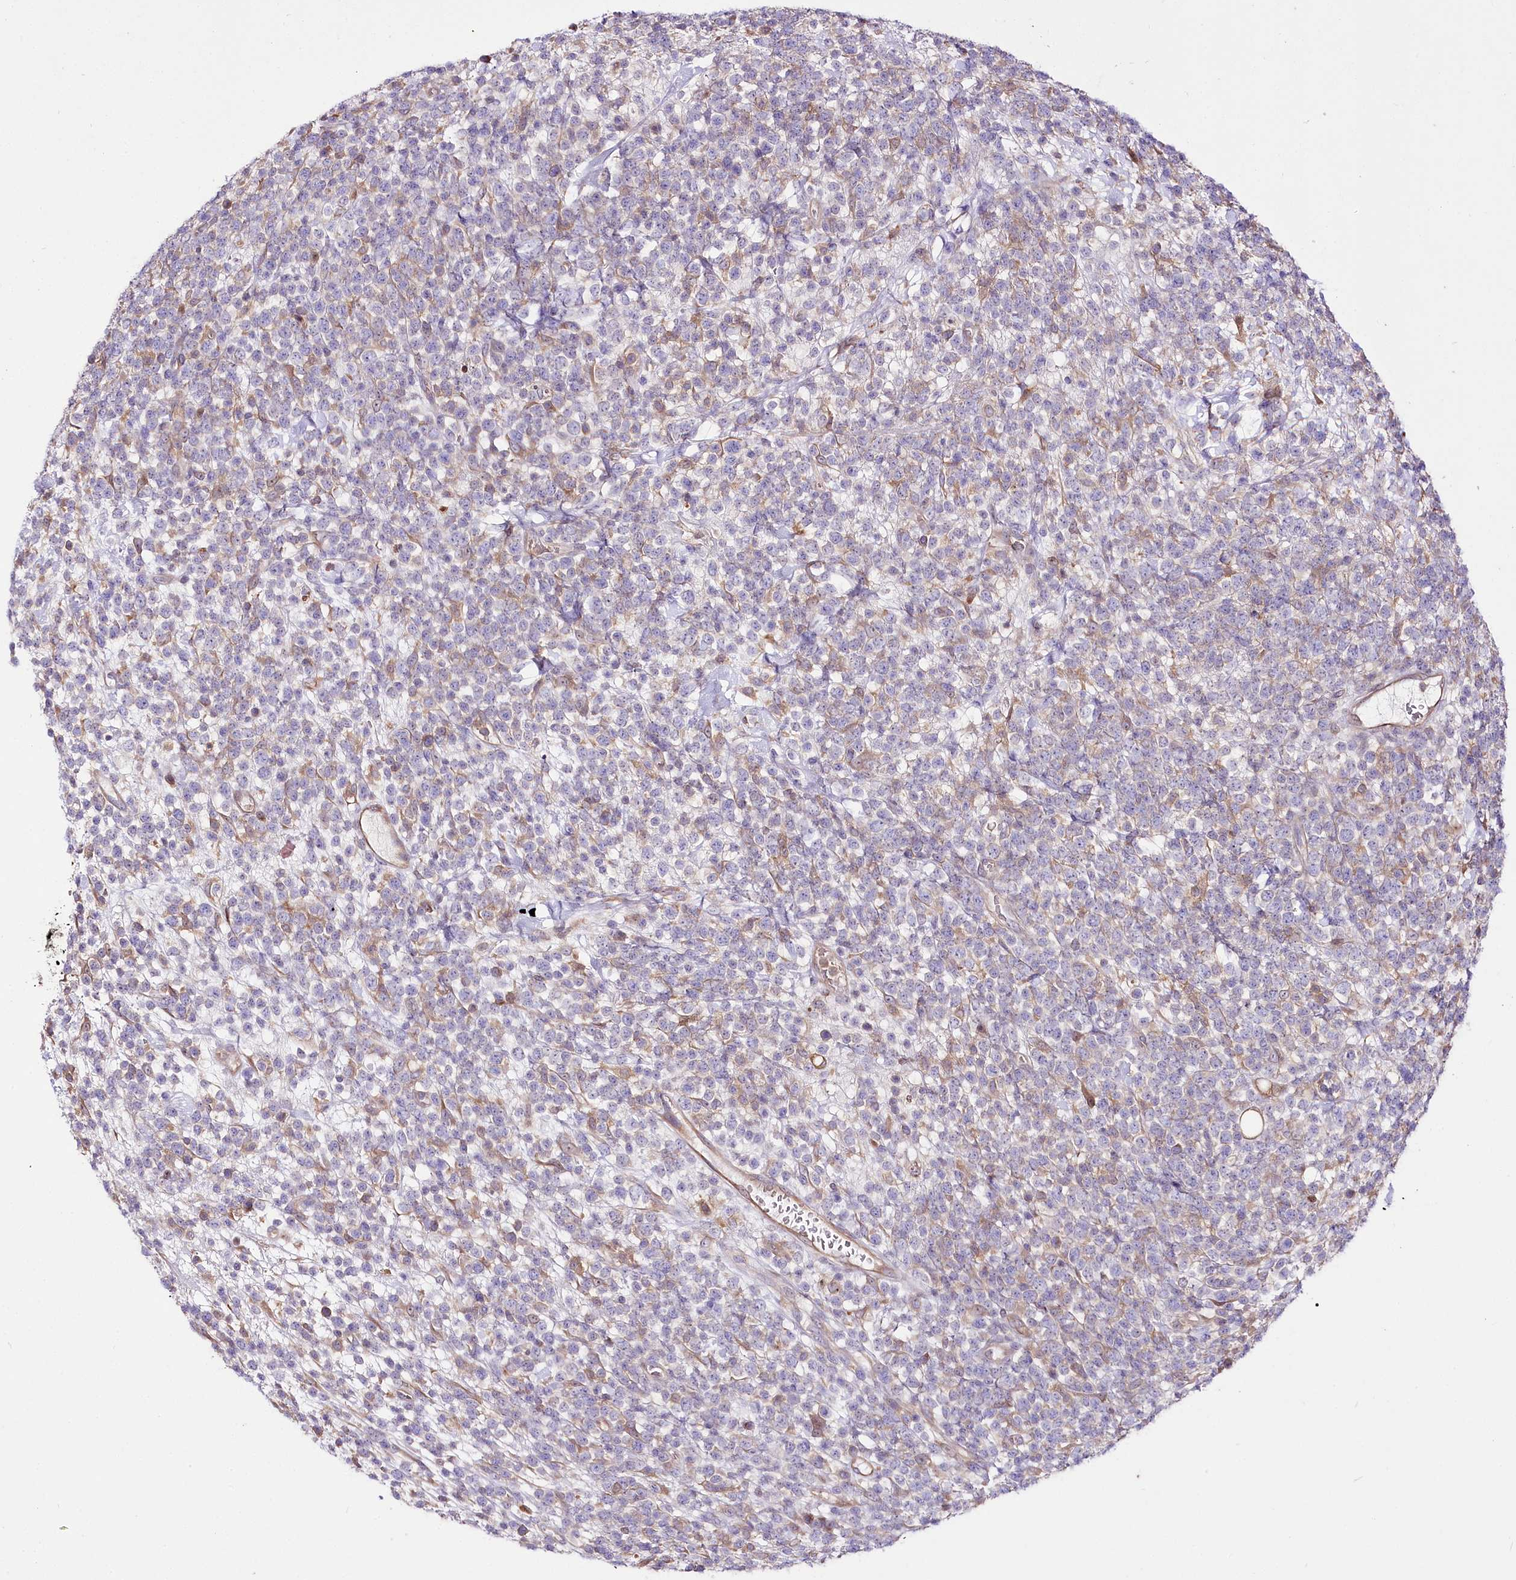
{"staining": {"intensity": "negative", "quantity": "none", "location": "none"}, "tissue": "lymphoma", "cell_type": "Tumor cells", "image_type": "cancer", "snomed": [{"axis": "morphology", "description": "Malignant lymphoma, non-Hodgkin's type, High grade"}, {"axis": "topography", "description": "Colon"}], "caption": "IHC image of neoplastic tissue: high-grade malignant lymphoma, non-Hodgkin's type stained with DAB (3,3'-diaminobenzidine) reveals no significant protein expression in tumor cells.", "gene": "UGP2", "patient": {"sex": "female", "age": 53}}